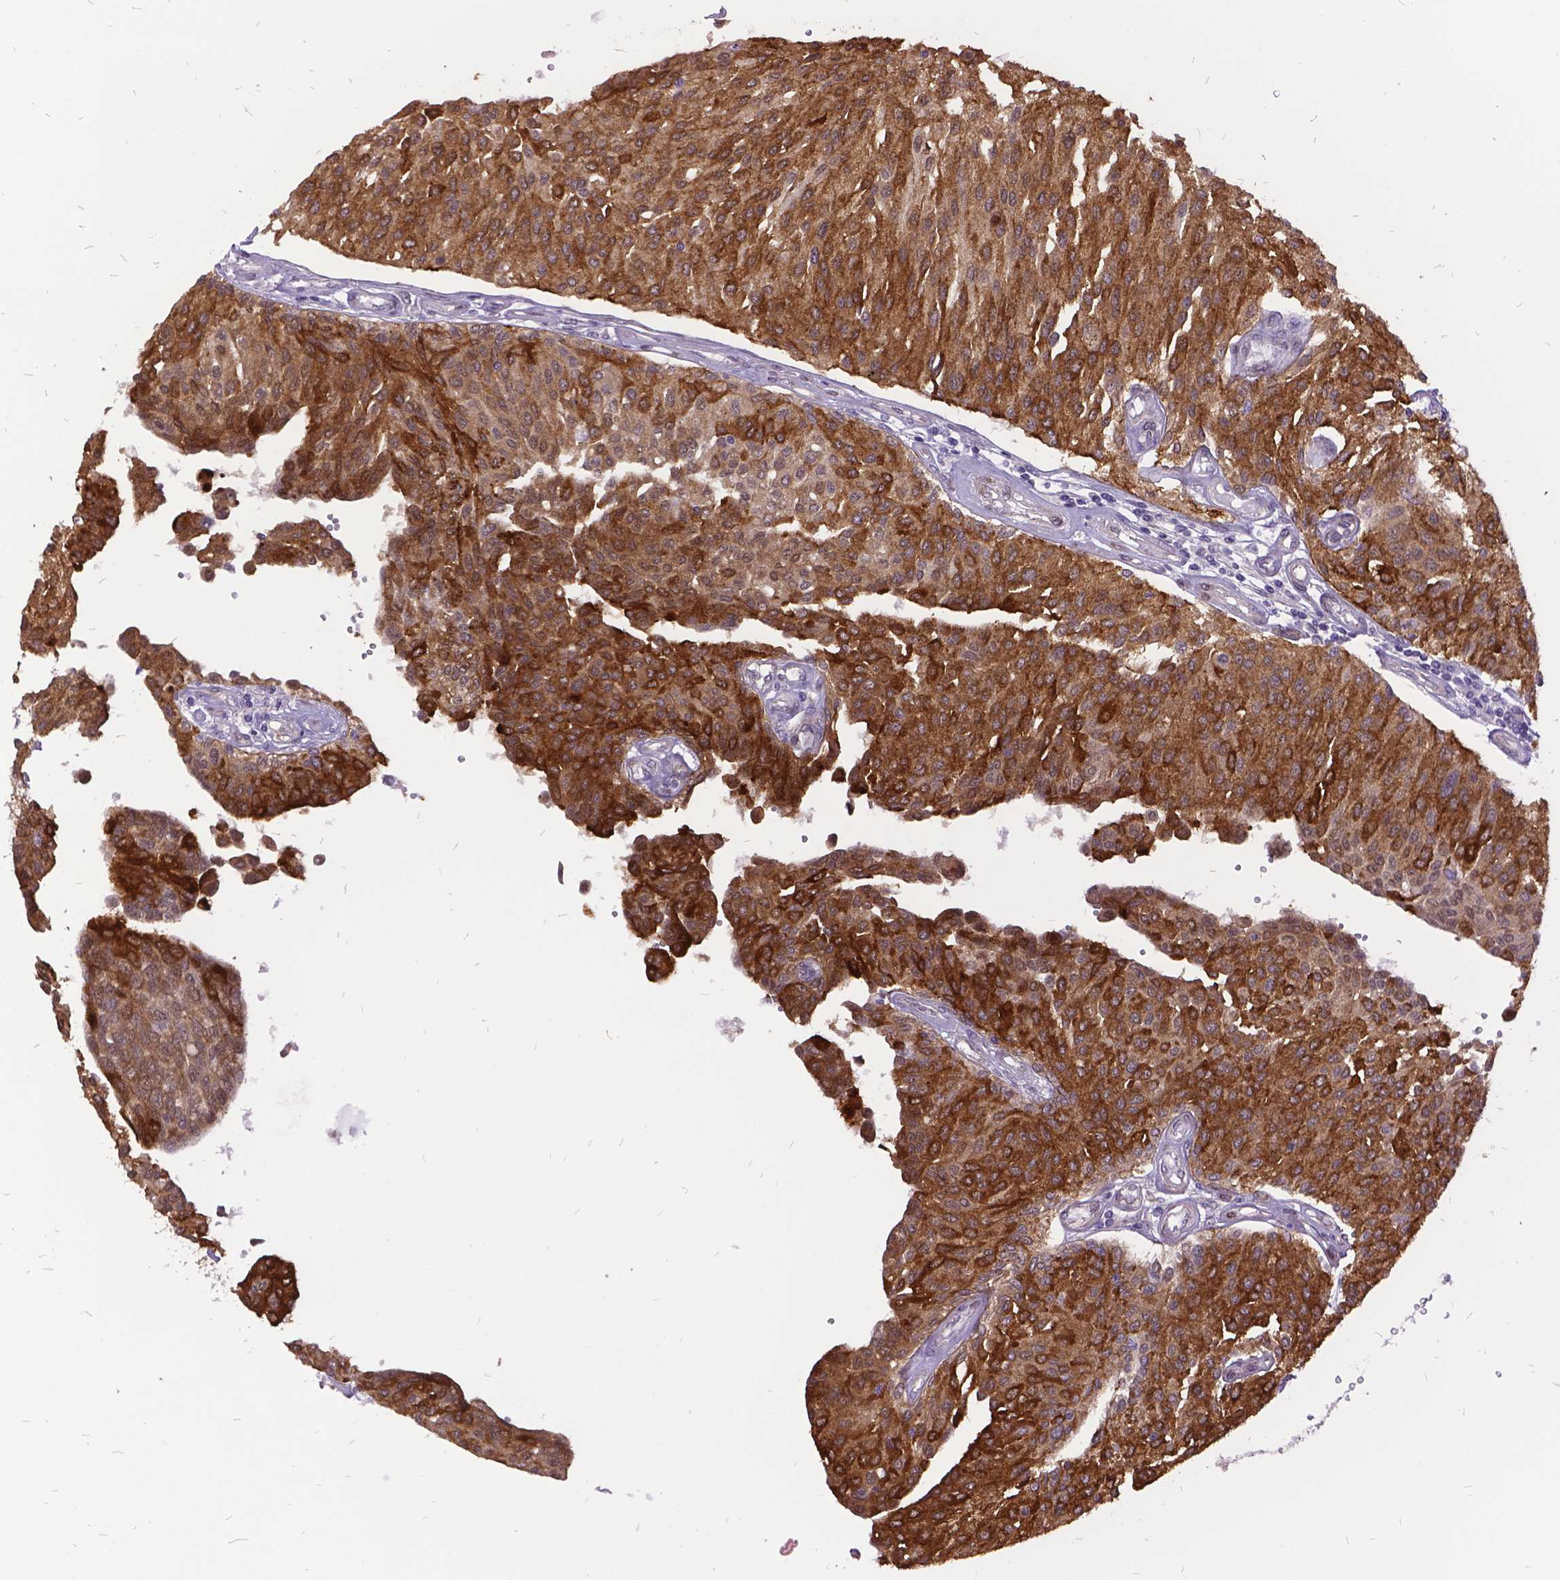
{"staining": {"intensity": "moderate", "quantity": ">75%", "location": "cytoplasmic/membranous"}, "tissue": "urothelial cancer", "cell_type": "Tumor cells", "image_type": "cancer", "snomed": [{"axis": "morphology", "description": "Urothelial carcinoma, NOS"}, {"axis": "topography", "description": "Urinary bladder"}], "caption": "Immunohistochemistry (IHC) micrograph of neoplastic tissue: urothelial cancer stained using IHC shows medium levels of moderate protein expression localized specifically in the cytoplasmic/membranous of tumor cells, appearing as a cytoplasmic/membranous brown color.", "gene": "GRB7", "patient": {"sex": "male", "age": 55}}